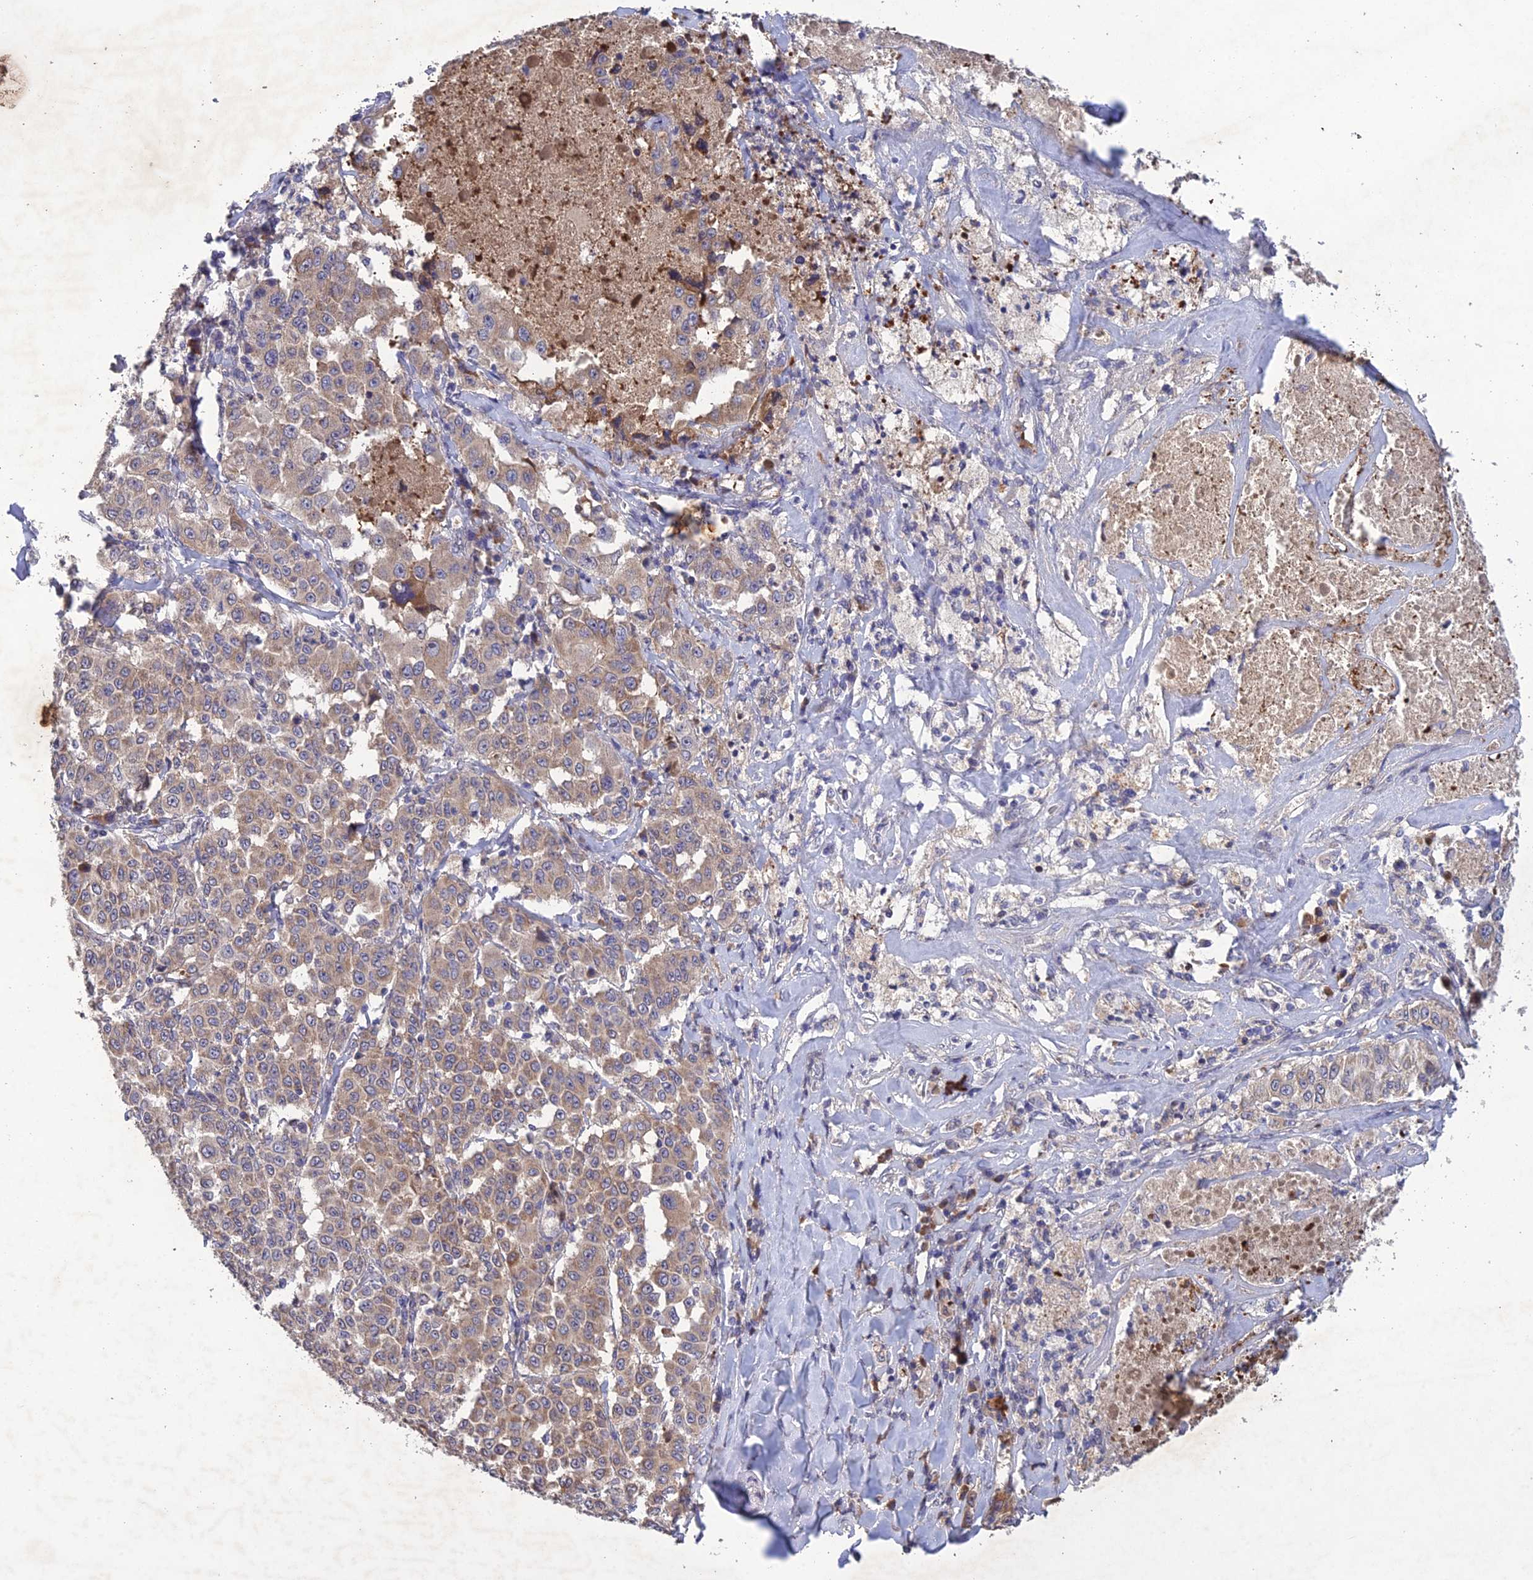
{"staining": {"intensity": "moderate", "quantity": "25%-75%", "location": "cytoplasmic/membranous"}, "tissue": "melanoma", "cell_type": "Tumor cells", "image_type": "cancer", "snomed": [{"axis": "morphology", "description": "Malignant melanoma, Metastatic site"}, {"axis": "topography", "description": "Lymph node"}], "caption": "This is an image of immunohistochemistry staining of malignant melanoma (metastatic site), which shows moderate expression in the cytoplasmic/membranous of tumor cells.", "gene": "SLC39A13", "patient": {"sex": "male", "age": 62}}